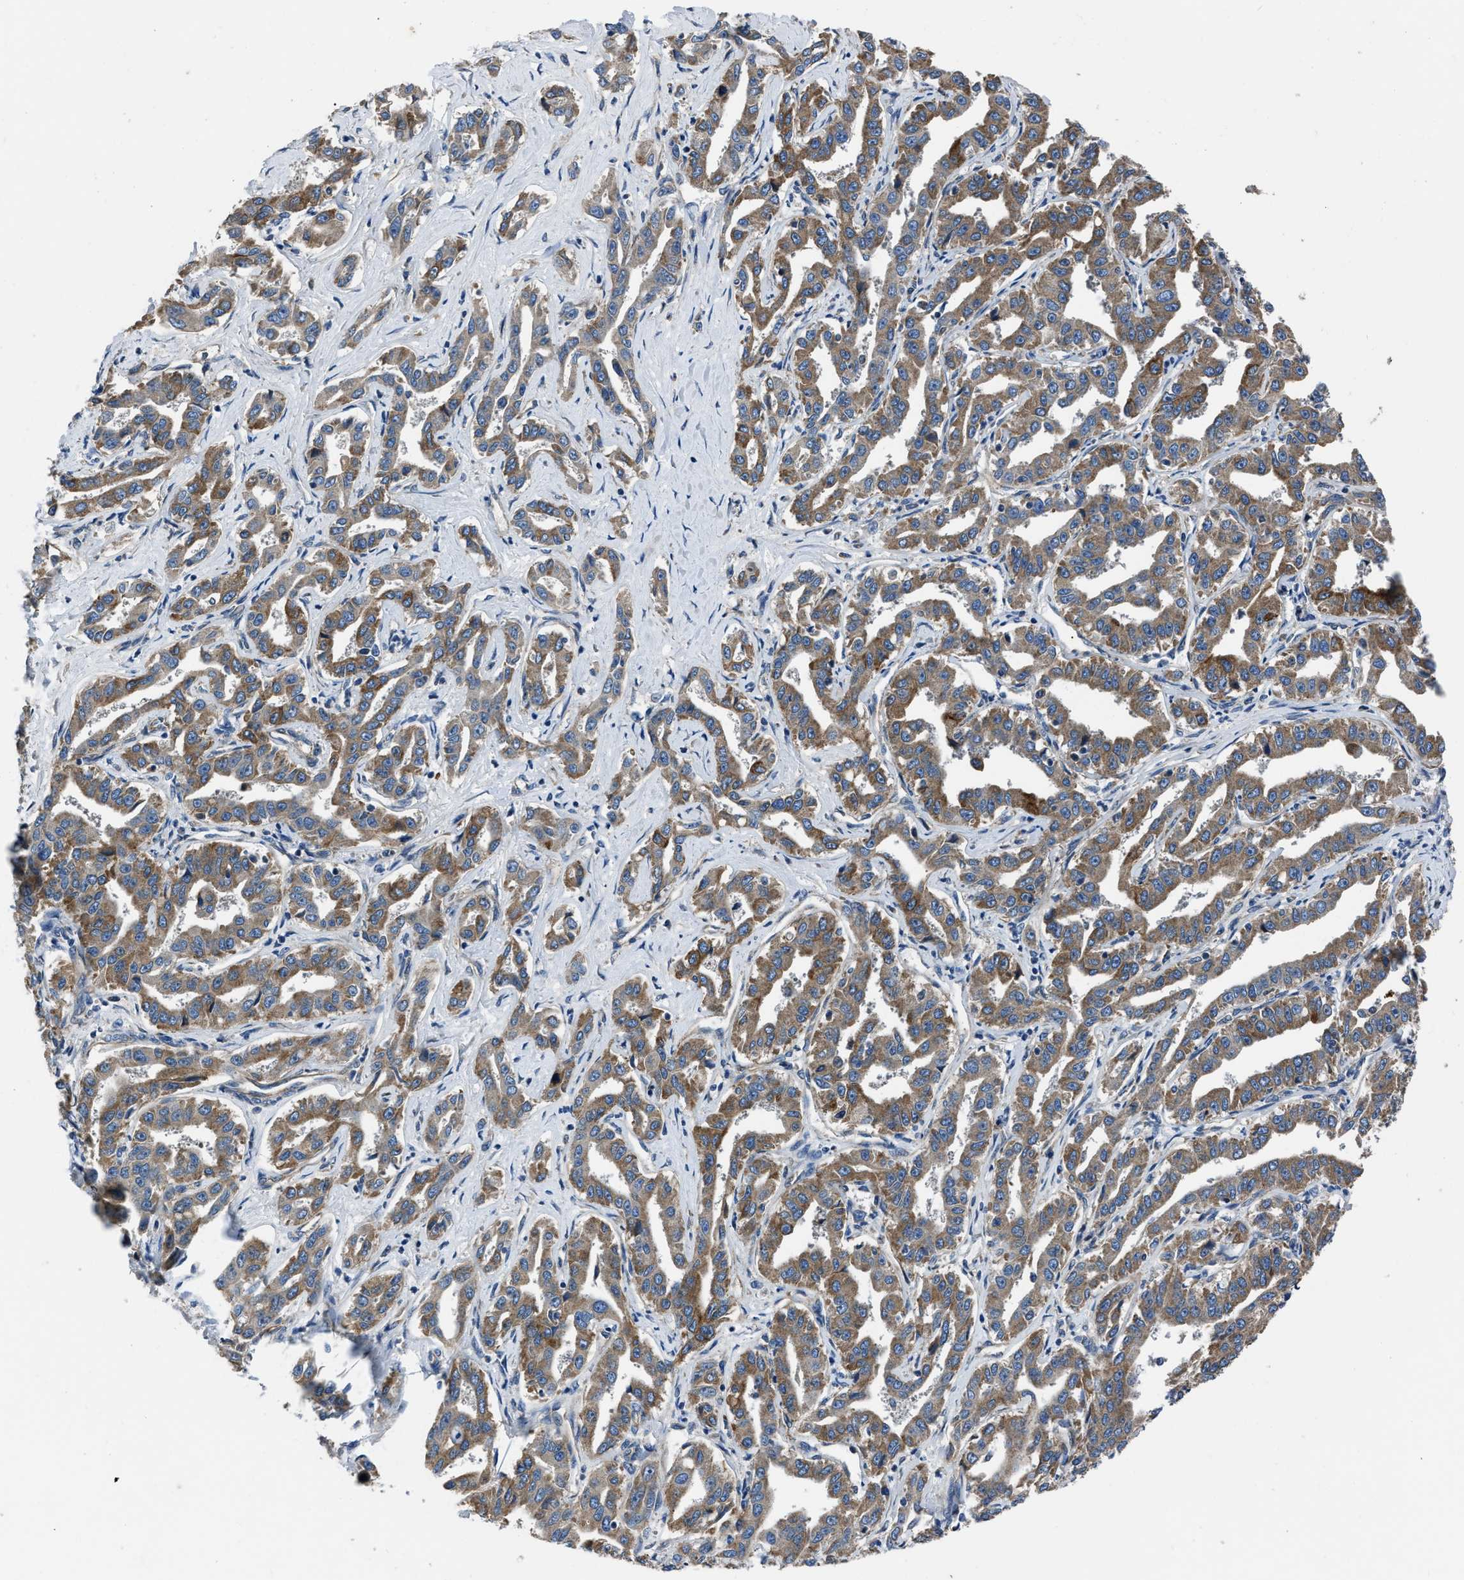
{"staining": {"intensity": "moderate", "quantity": ">75%", "location": "cytoplasmic/membranous"}, "tissue": "liver cancer", "cell_type": "Tumor cells", "image_type": "cancer", "snomed": [{"axis": "morphology", "description": "Cholangiocarcinoma"}, {"axis": "topography", "description": "Liver"}], "caption": "Liver cholangiocarcinoma stained with a brown dye displays moderate cytoplasmic/membranous positive expression in approximately >75% of tumor cells.", "gene": "ERC1", "patient": {"sex": "male", "age": 59}}